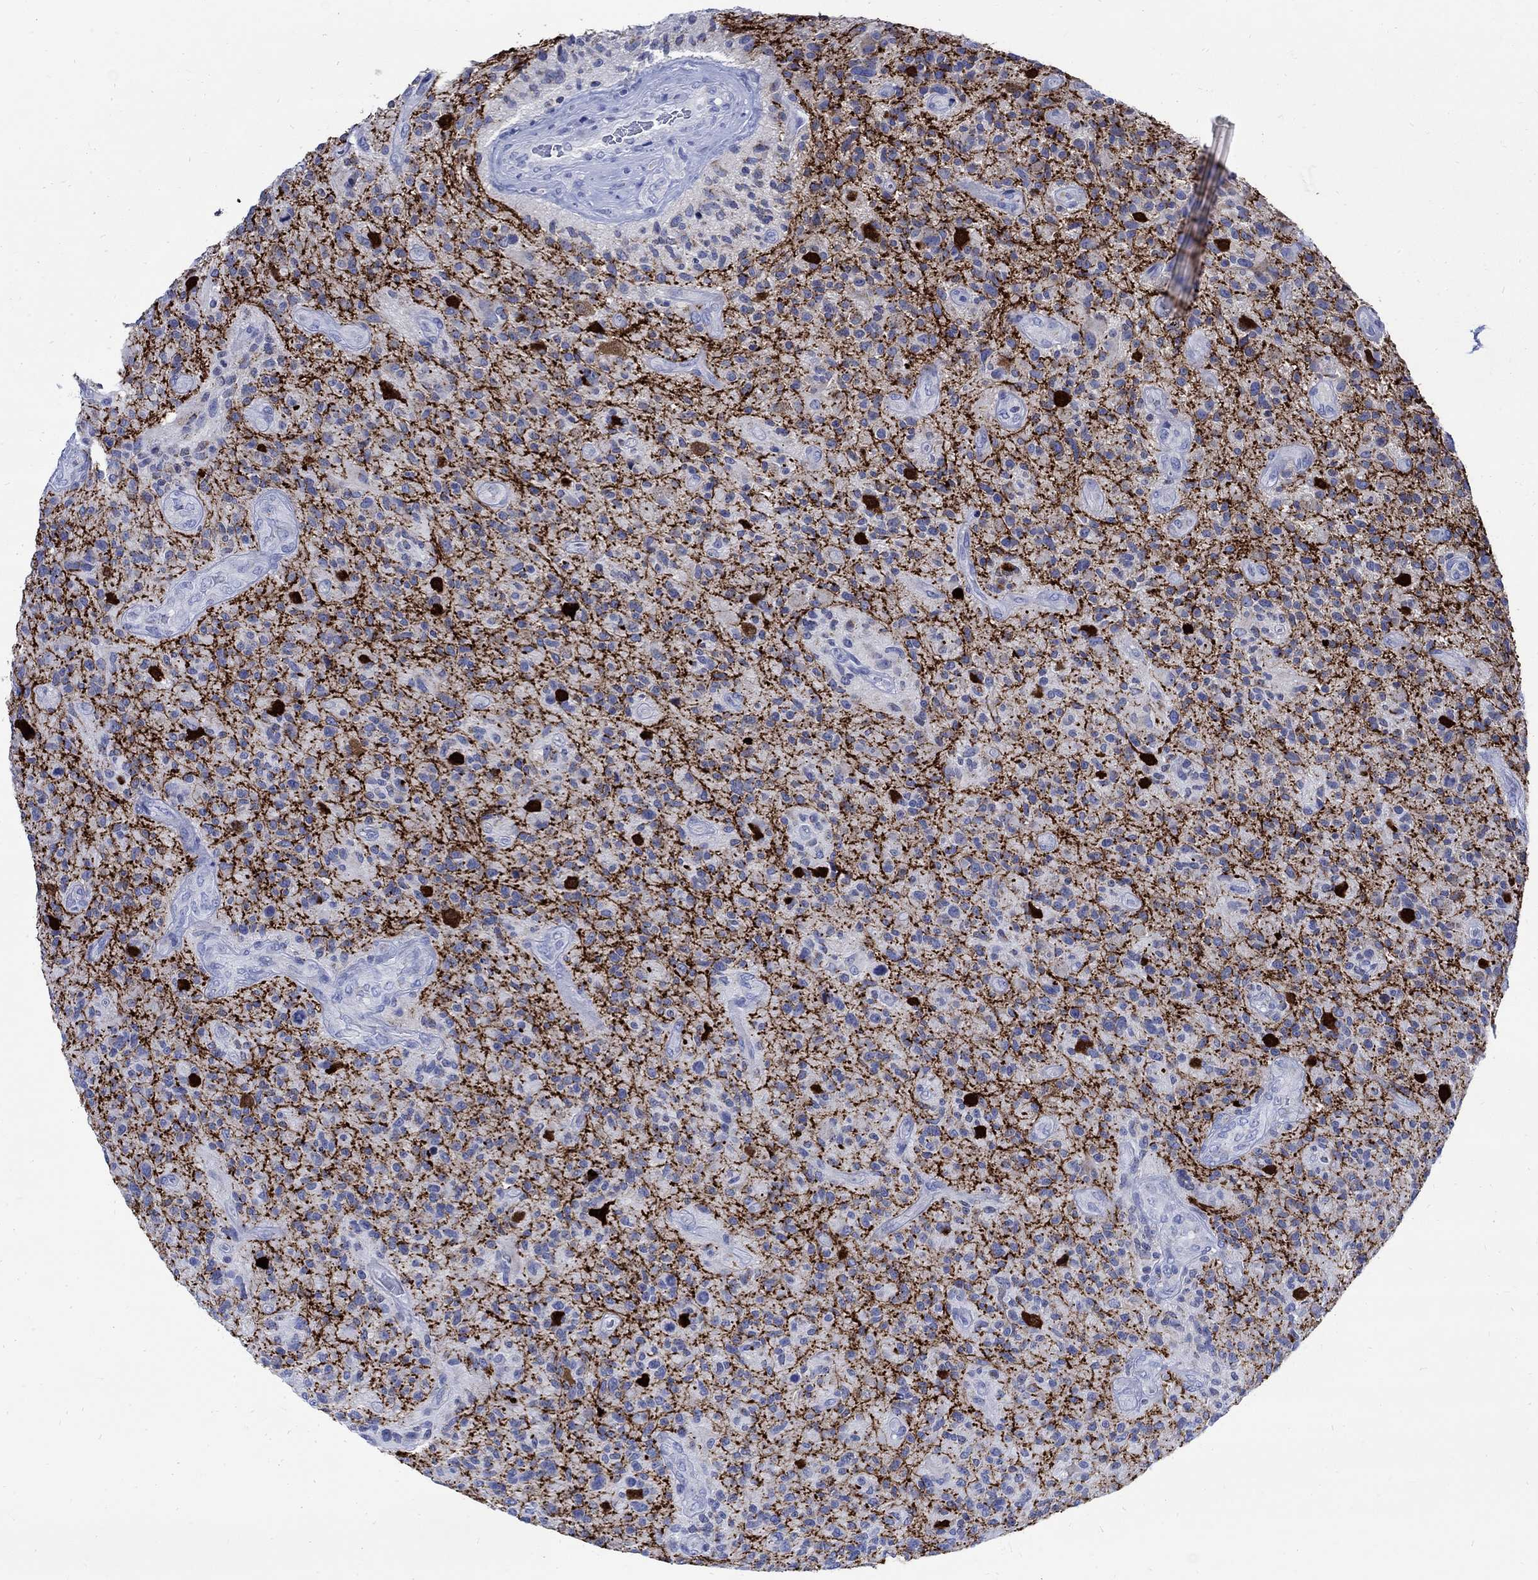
{"staining": {"intensity": "negative", "quantity": "none", "location": "none"}, "tissue": "glioma", "cell_type": "Tumor cells", "image_type": "cancer", "snomed": [{"axis": "morphology", "description": "Glioma, malignant, High grade"}, {"axis": "topography", "description": "Brain"}], "caption": "DAB (3,3'-diaminobenzidine) immunohistochemical staining of human glioma shows no significant positivity in tumor cells.", "gene": "CPLX2", "patient": {"sex": "male", "age": 47}}